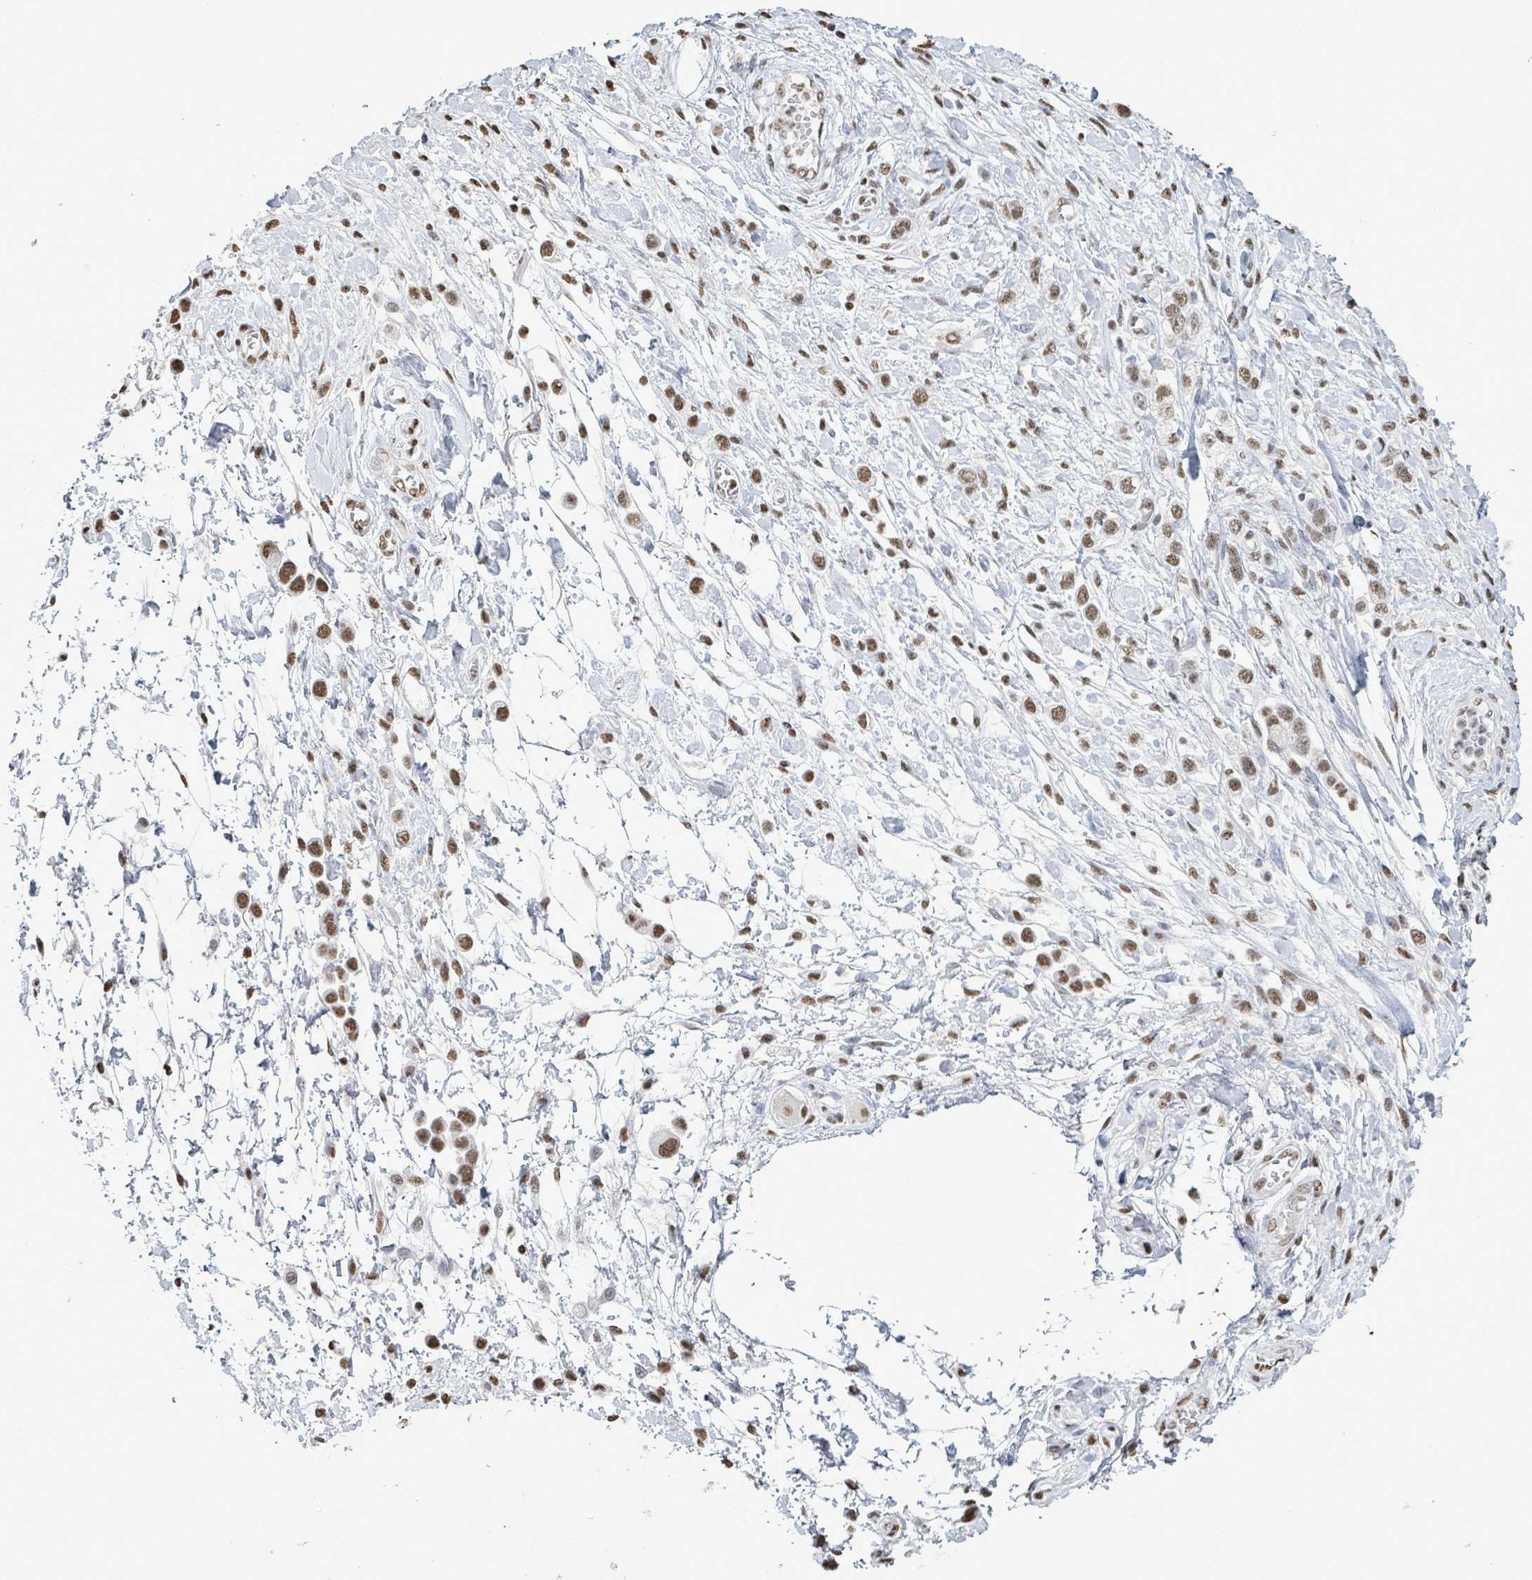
{"staining": {"intensity": "moderate", "quantity": ">75%", "location": "nuclear"}, "tissue": "stomach cancer", "cell_type": "Tumor cells", "image_type": "cancer", "snomed": [{"axis": "morphology", "description": "Adenocarcinoma, NOS"}, {"axis": "topography", "description": "Stomach"}], "caption": "Stomach adenocarcinoma was stained to show a protein in brown. There is medium levels of moderate nuclear positivity in about >75% of tumor cells. Nuclei are stained in blue.", "gene": "SAMD14", "patient": {"sex": "female", "age": 65}}